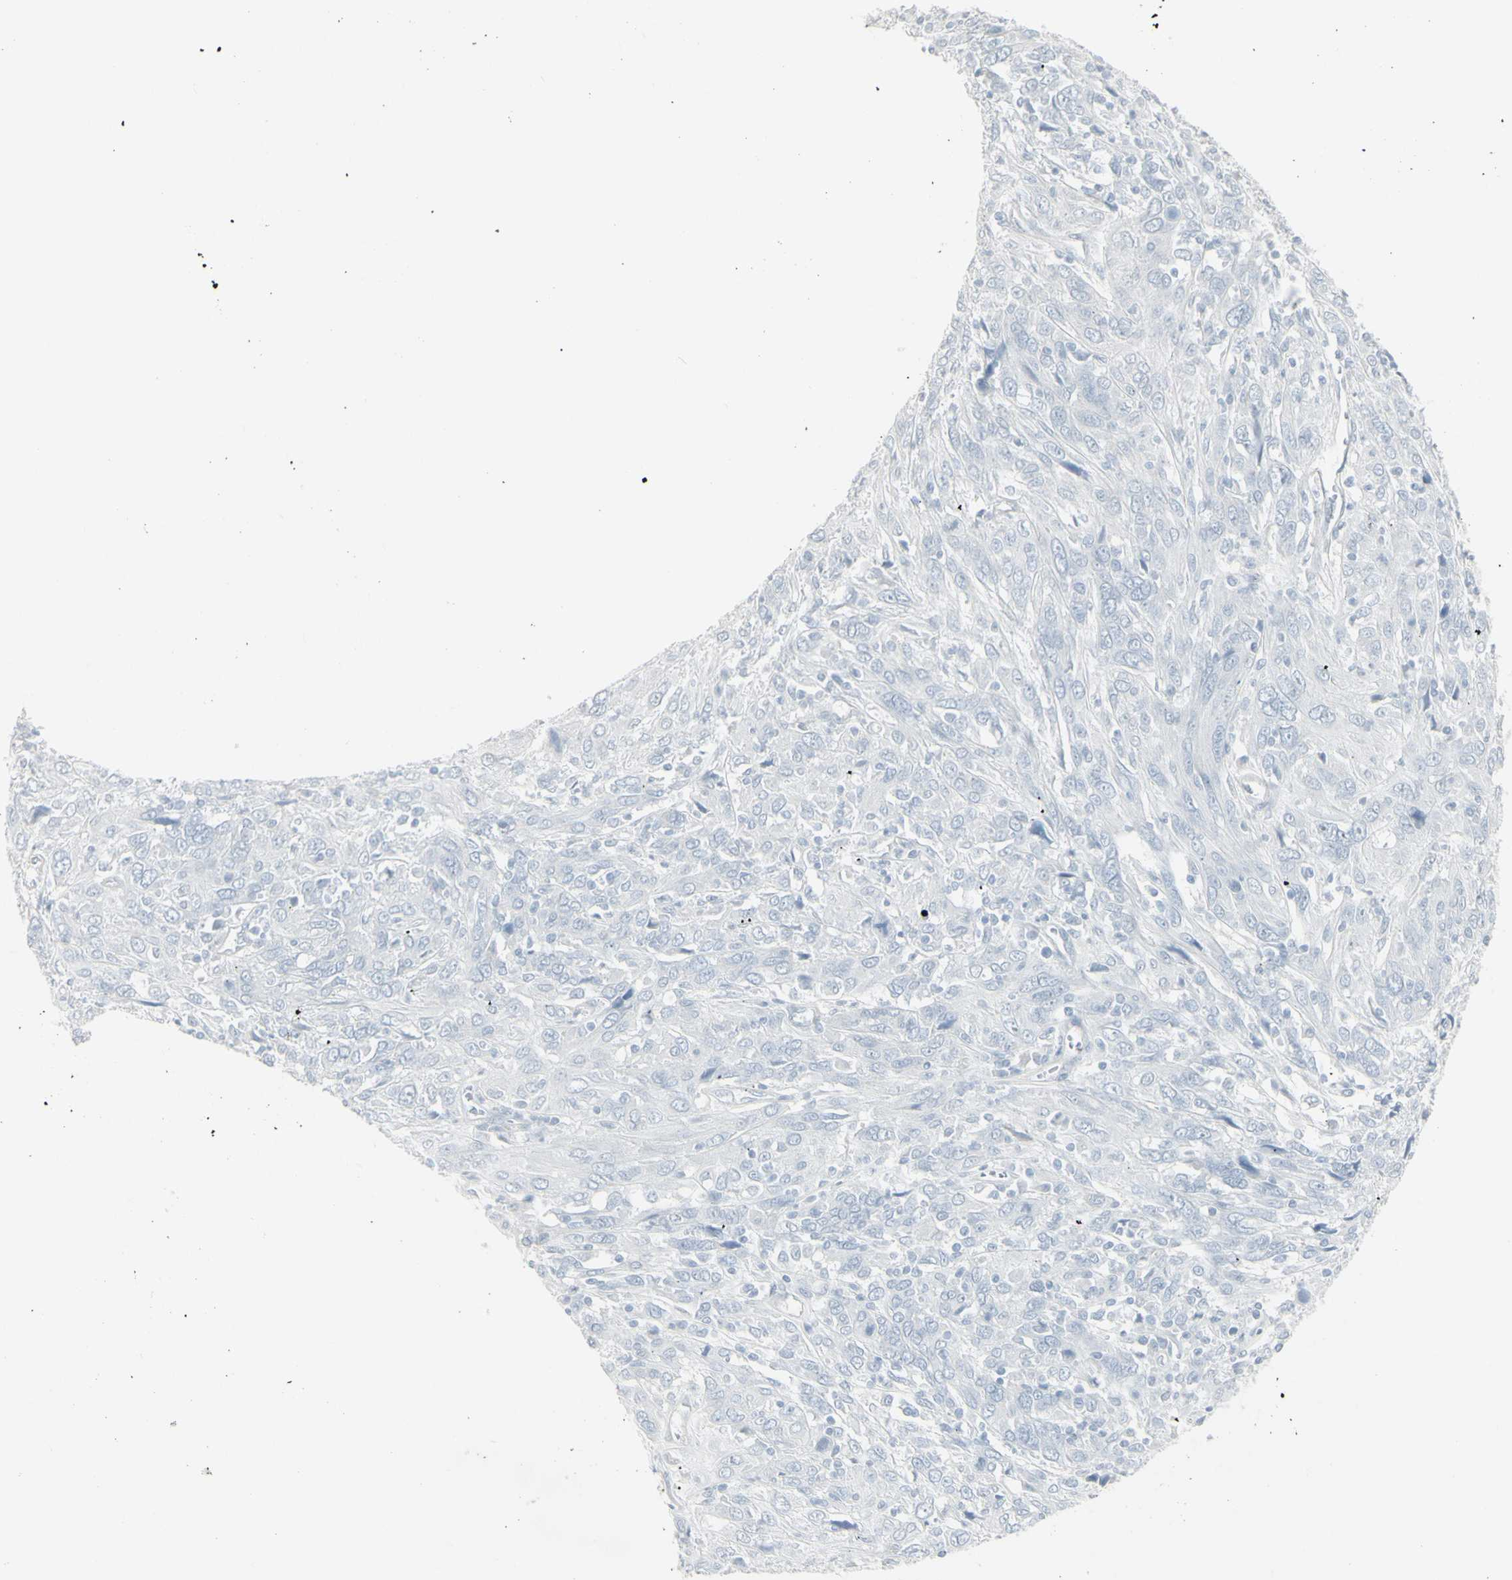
{"staining": {"intensity": "negative", "quantity": "none", "location": "none"}, "tissue": "cervical cancer", "cell_type": "Tumor cells", "image_type": "cancer", "snomed": [{"axis": "morphology", "description": "Squamous cell carcinoma, NOS"}, {"axis": "topography", "description": "Cervix"}], "caption": "Tumor cells show no significant protein positivity in cervical squamous cell carcinoma.", "gene": "YBX2", "patient": {"sex": "female", "age": 46}}